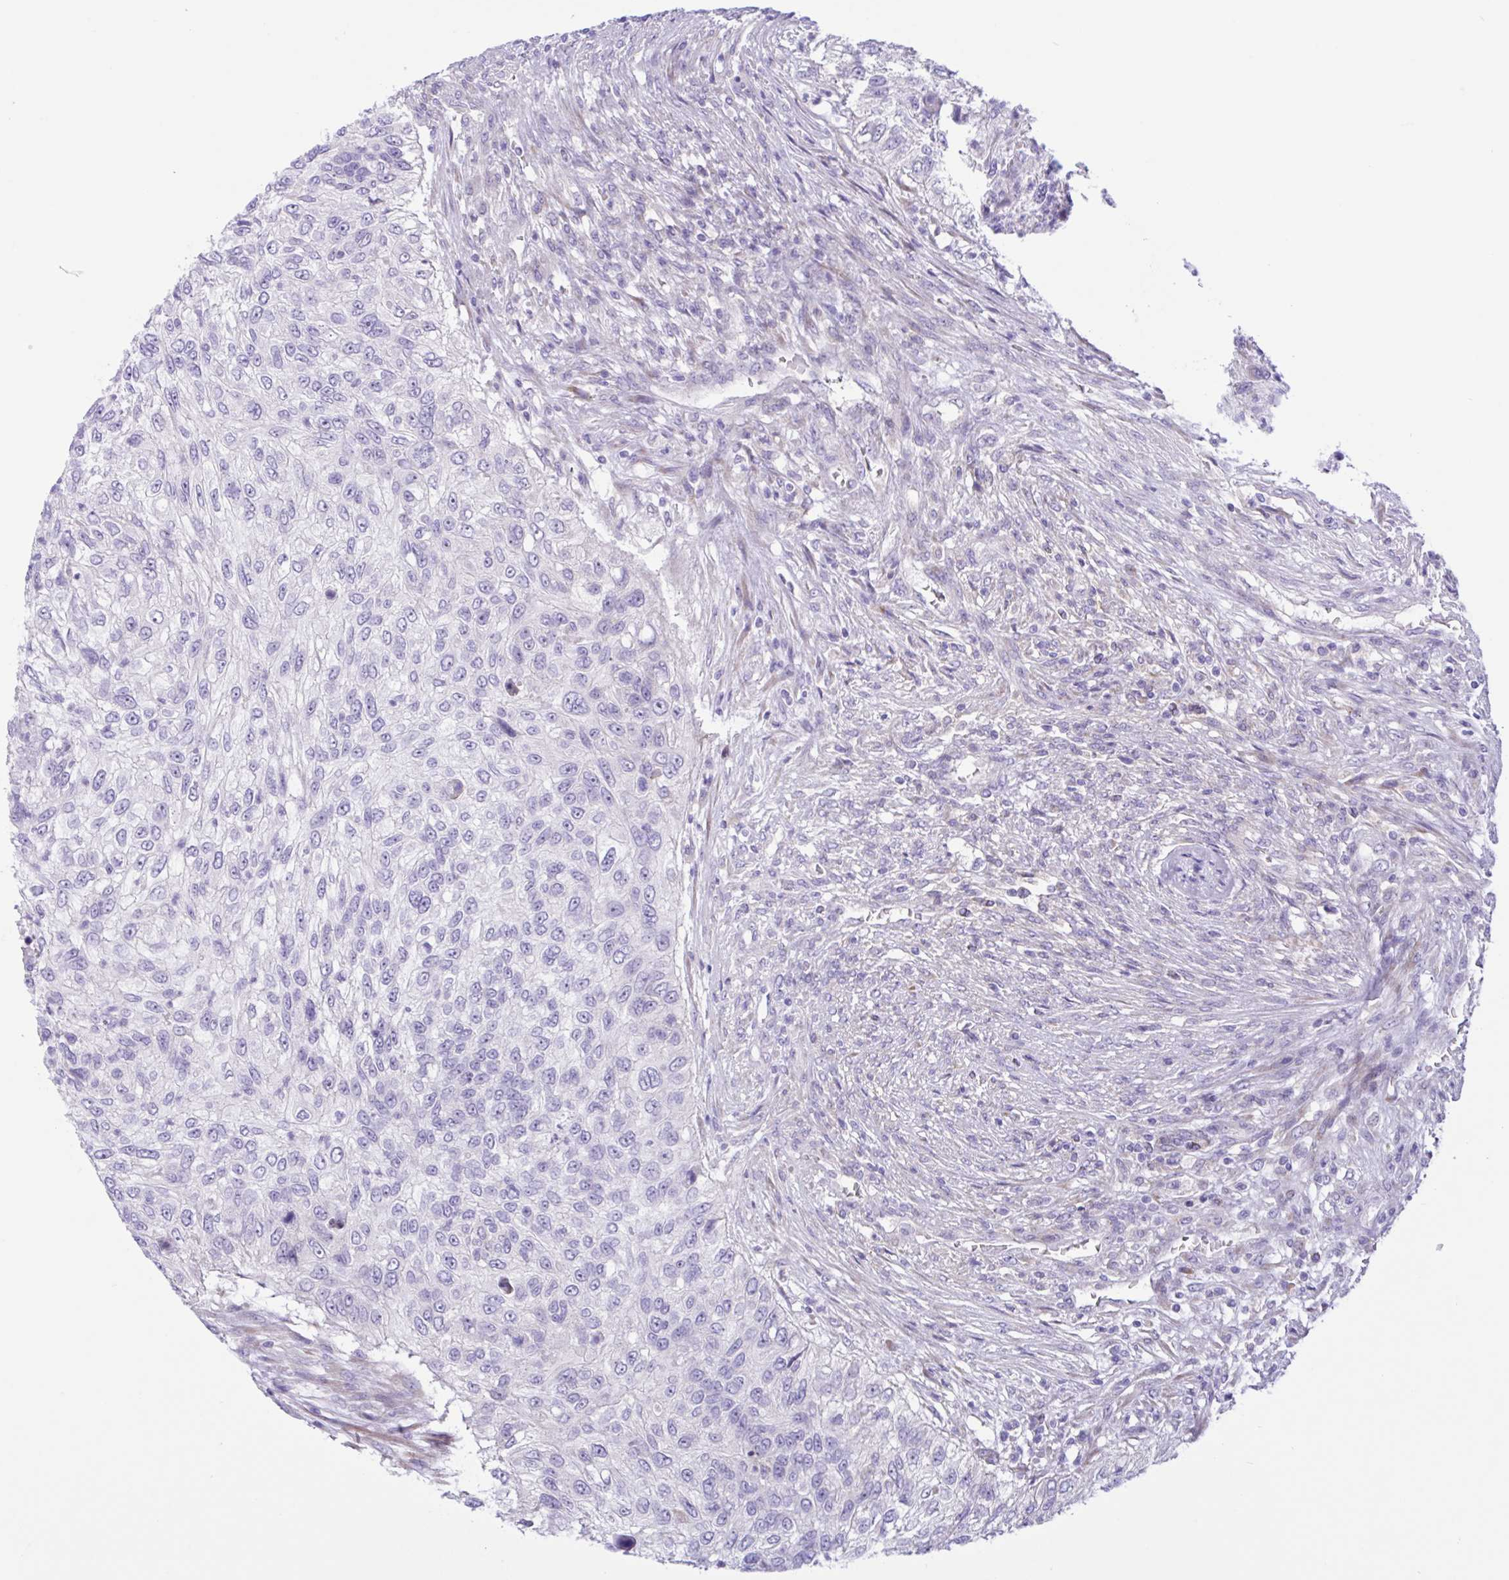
{"staining": {"intensity": "negative", "quantity": "none", "location": "none"}, "tissue": "urothelial cancer", "cell_type": "Tumor cells", "image_type": "cancer", "snomed": [{"axis": "morphology", "description": "Urothelial carcinoma, High grade"}, {"axis": "topography", "description": "Urinary bladder"}], "caption": "IHC of human high-grade urothelial carcinoma shows no staining in tumor cells.", "gene": "DSC3", "patient": {"sex": "female", "age": 60}}